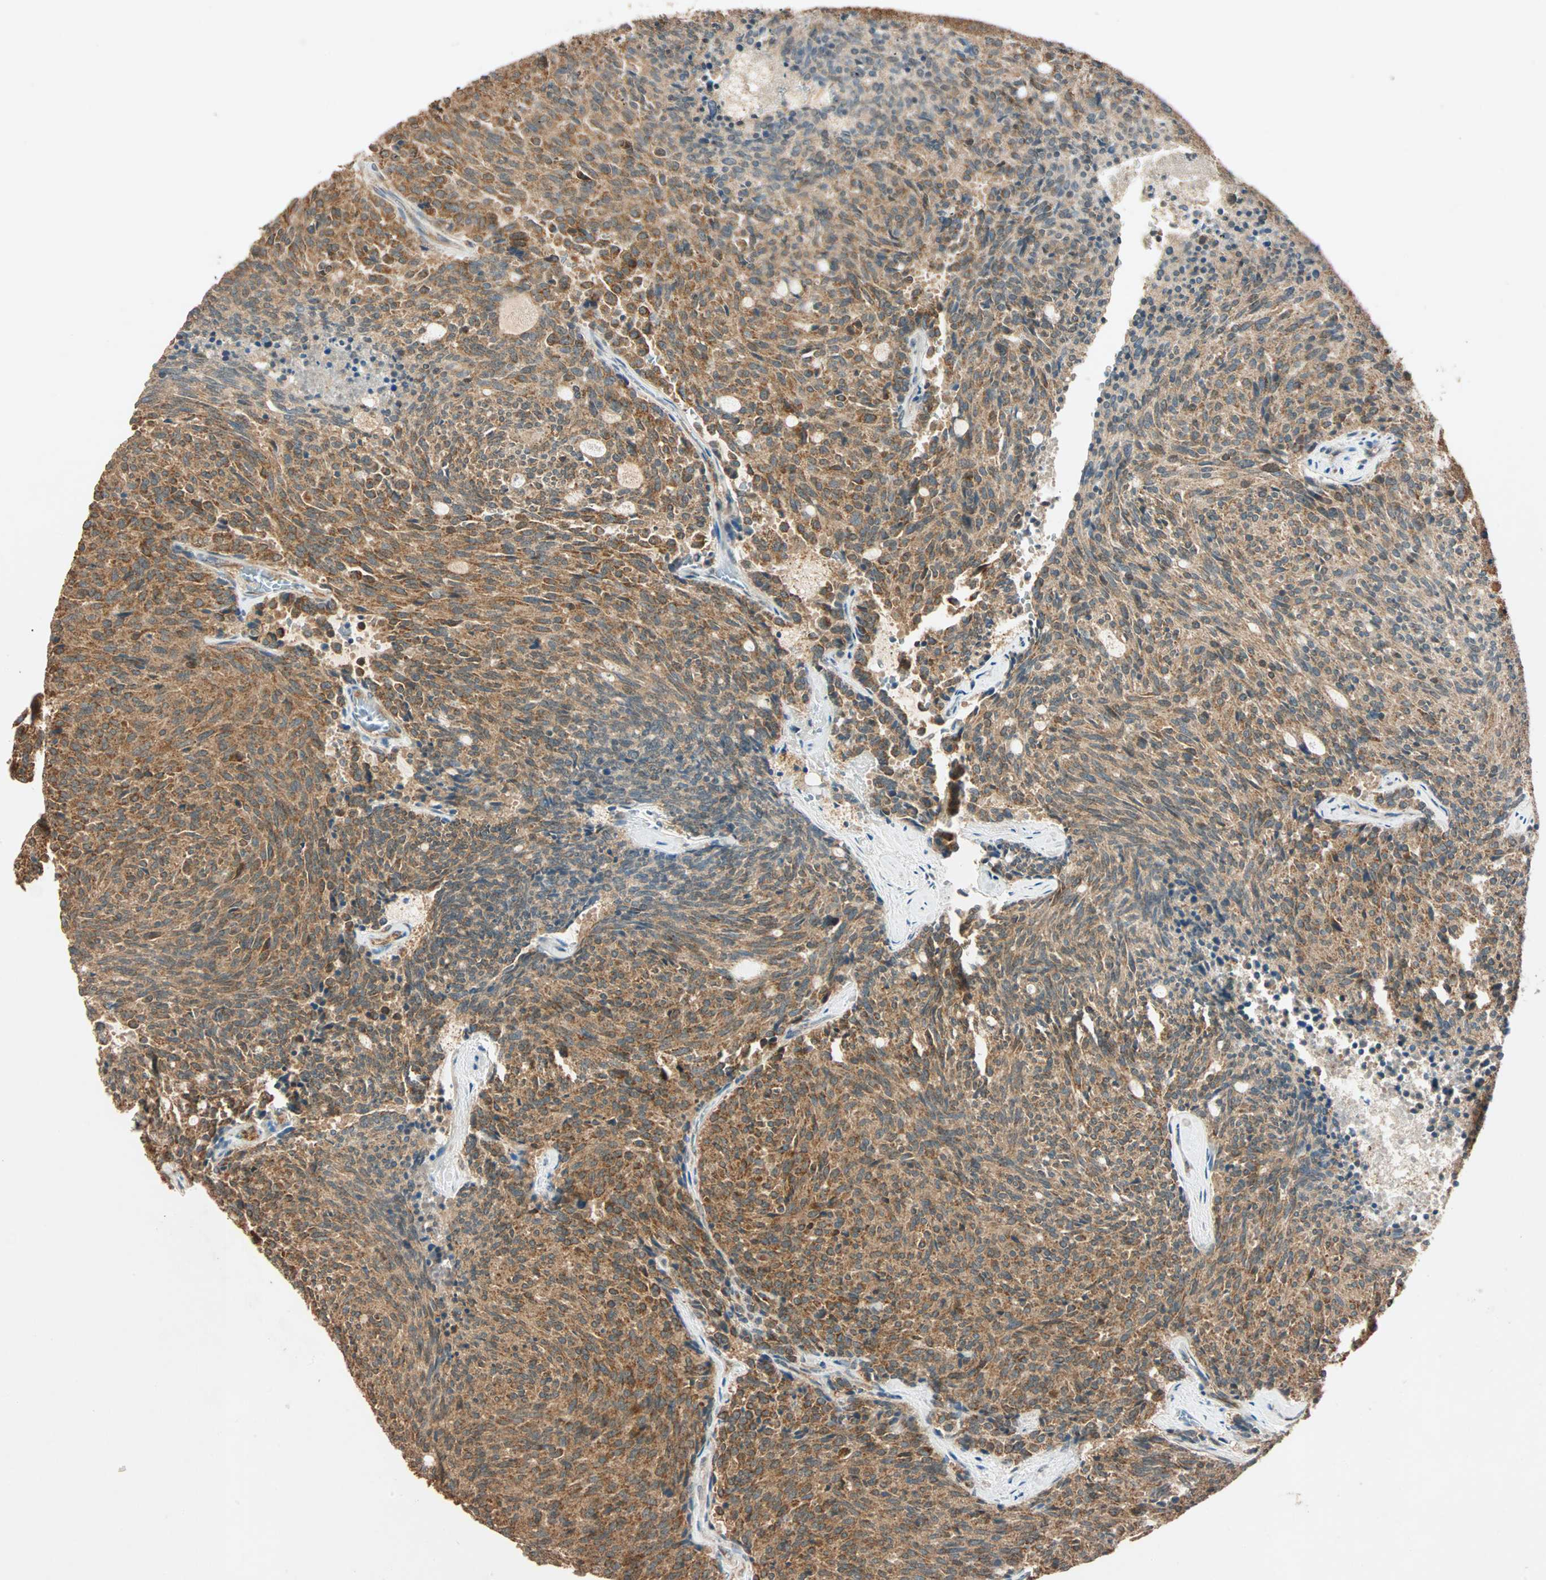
{"staining": {"intensity": "strong", "quantity": ">75%", "location": "cytoplasmic/membranous"}, "tissue": "carcinoid", "cell_type": "Tumor cells", "image_type": "cancer", "snomed": [{"axis": "morphology", "description": "Carcinoid, malignant, NOS"}, {"axis": "topography", "description": "Pancreas"}], "caption": "DAB (3,3'-diaminobenzidine) immunohistochemical staining of carcinoid shows strong cytoplasmic/membranous protein positivity in about >75% of tumor cells.", "gene": "MAPK1", "patient": {"sex": "female", "age": 54}}